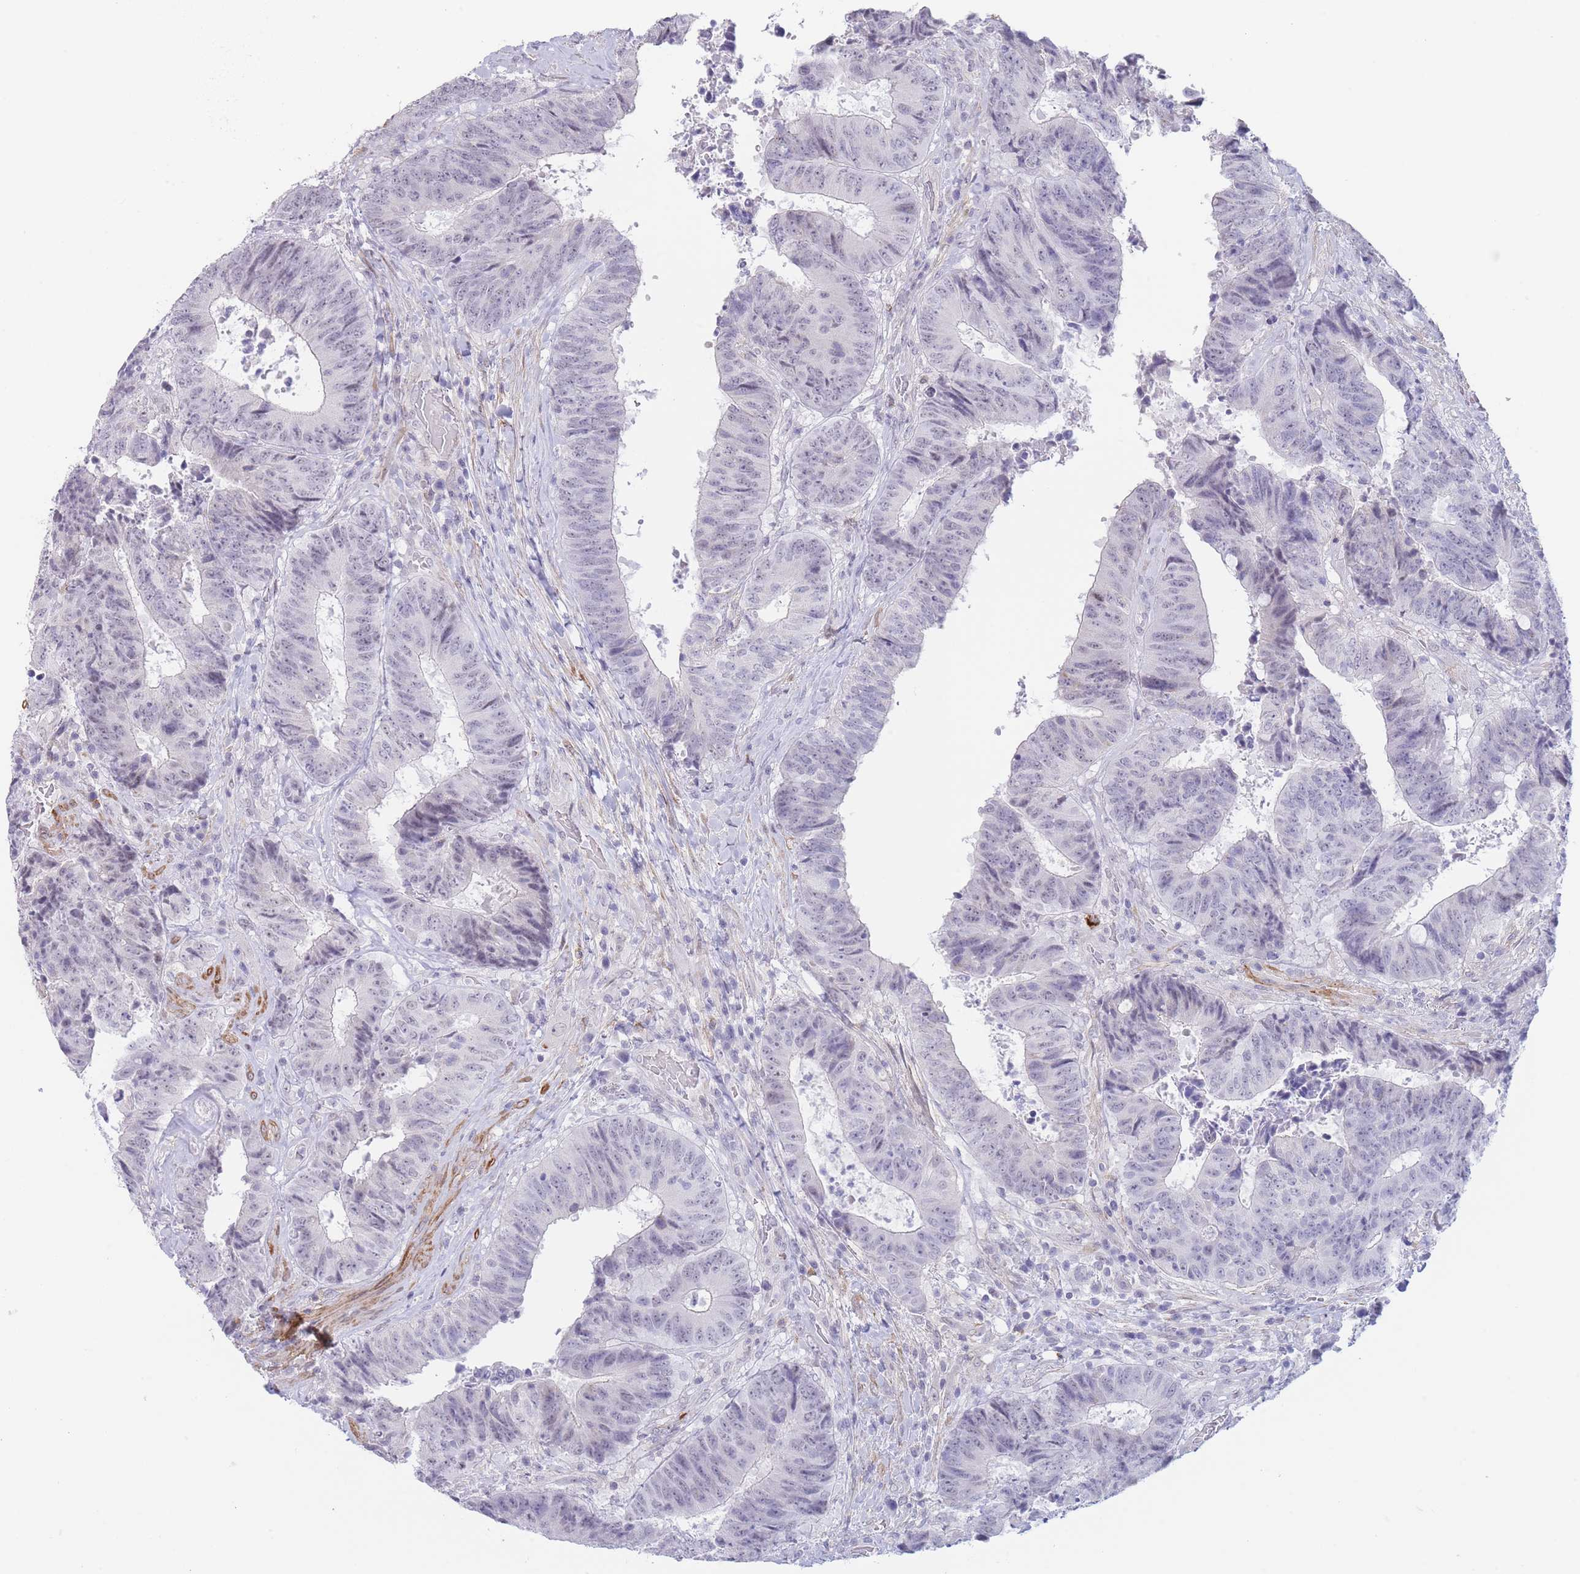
{"staining": {"intensity": "negative", "quantity": "none", "location": "none"}, "tissue": "colorectal cancer", "cell_type": "Tumor cells", "image_type": "cancer", "snomed": [{"axis": "morphology", "description": "Adenocarcinoma, NOS"}, {"axis": "topography", "description": "Rectum"}], "caption": "The micrograph demonstrates no staining of tumor cells in colorectal adenocarcinoma.", "gene": "ASAP3", "patient": {"sex": "male", "age": 72}}